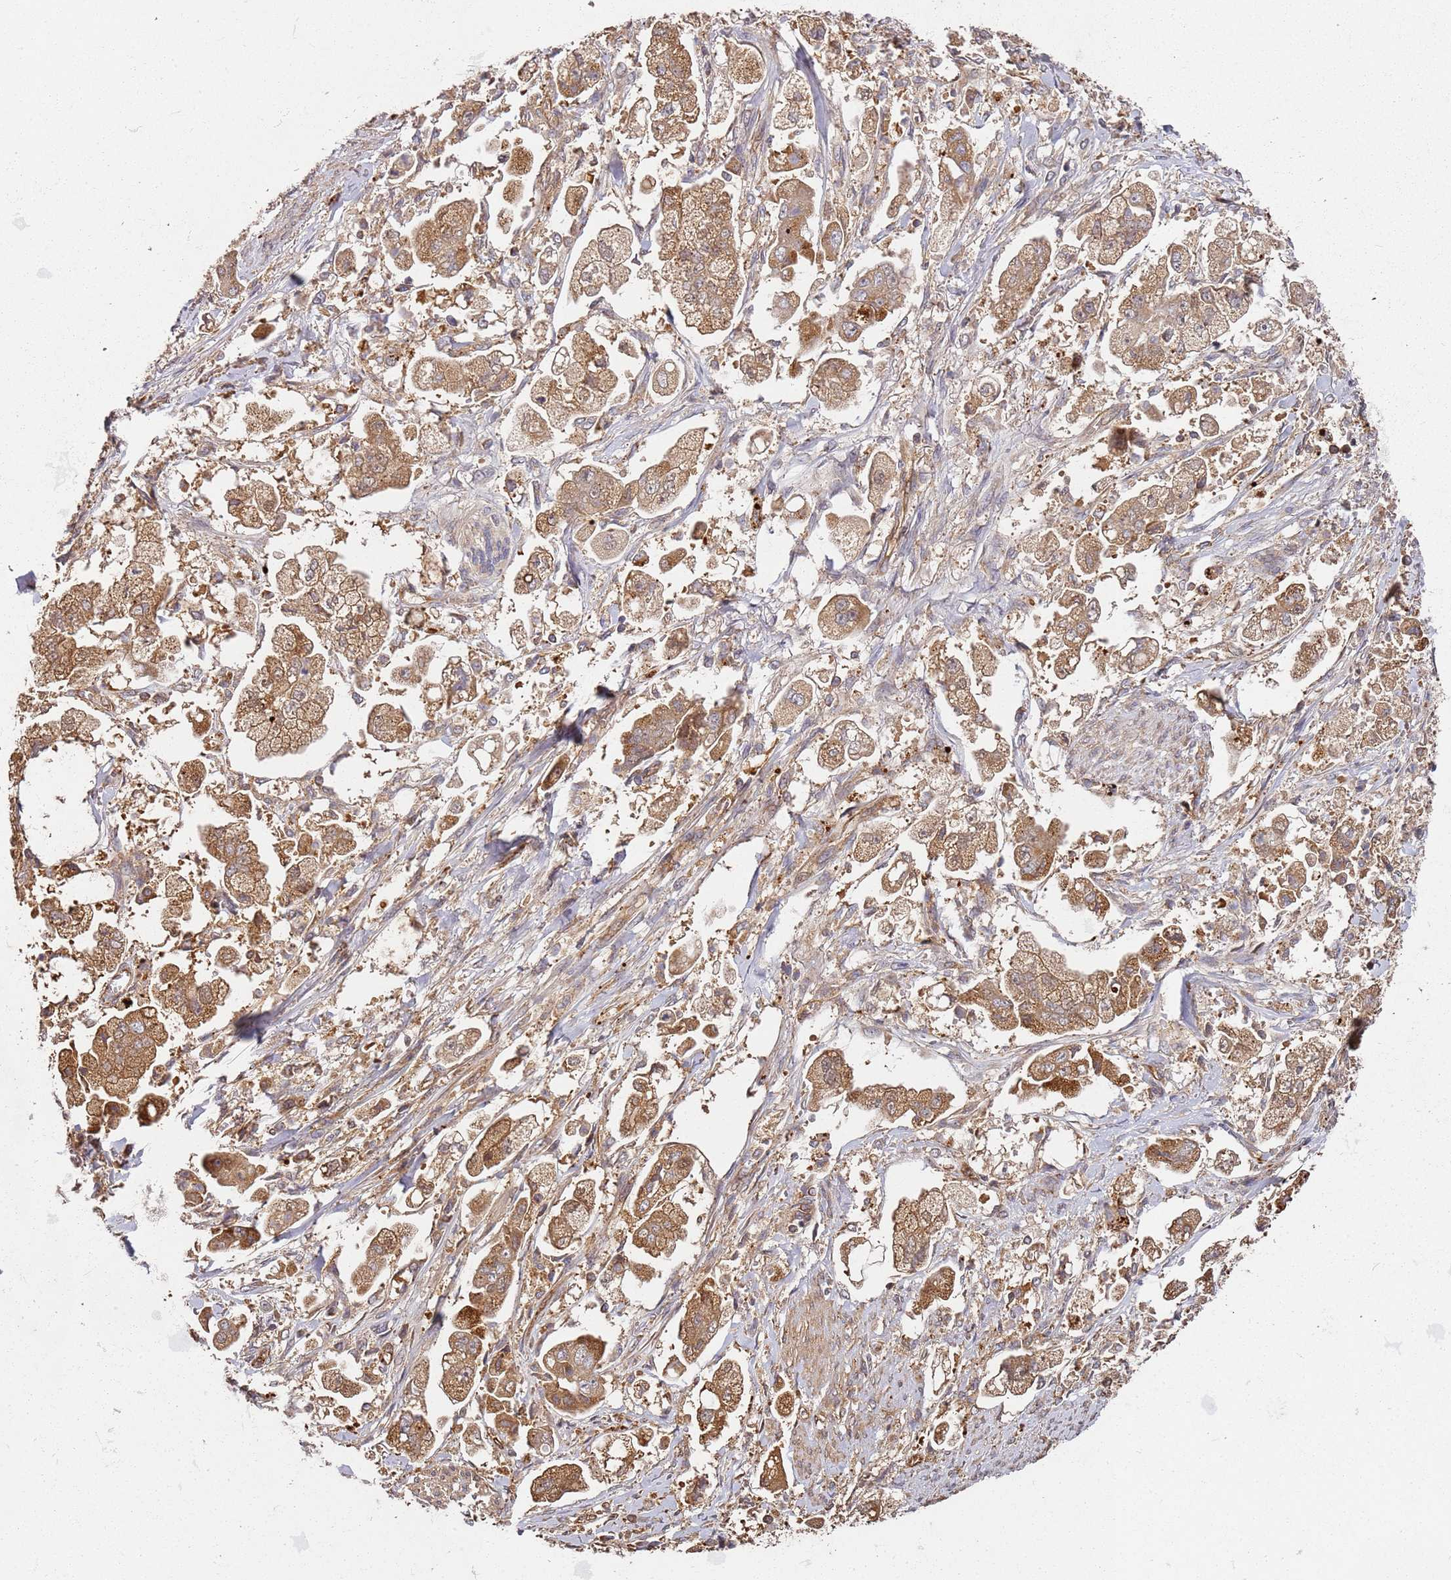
{"staining": {"intensity": "moderate", "quantity": ">75%", "location": "cytoplasmic/membranous"}, "tissue": "stomach cancer", "cell_type": "Tumor cells", "image_type": "cancer", "snomed": [{"axis": "morphology", "description": "Adenocarcinoma, NOS"}, {"axis": "topography", "description": "Stomach"}], "caption": "Adenocarcinoma (stomach) stained for a protein (brown) reveals moderate cytoplasmic/membranous positive expression in approximately >75% of tumor cells.", "gene": "SCGB2B2", "patient": {"sex": "male", "age": 62}}